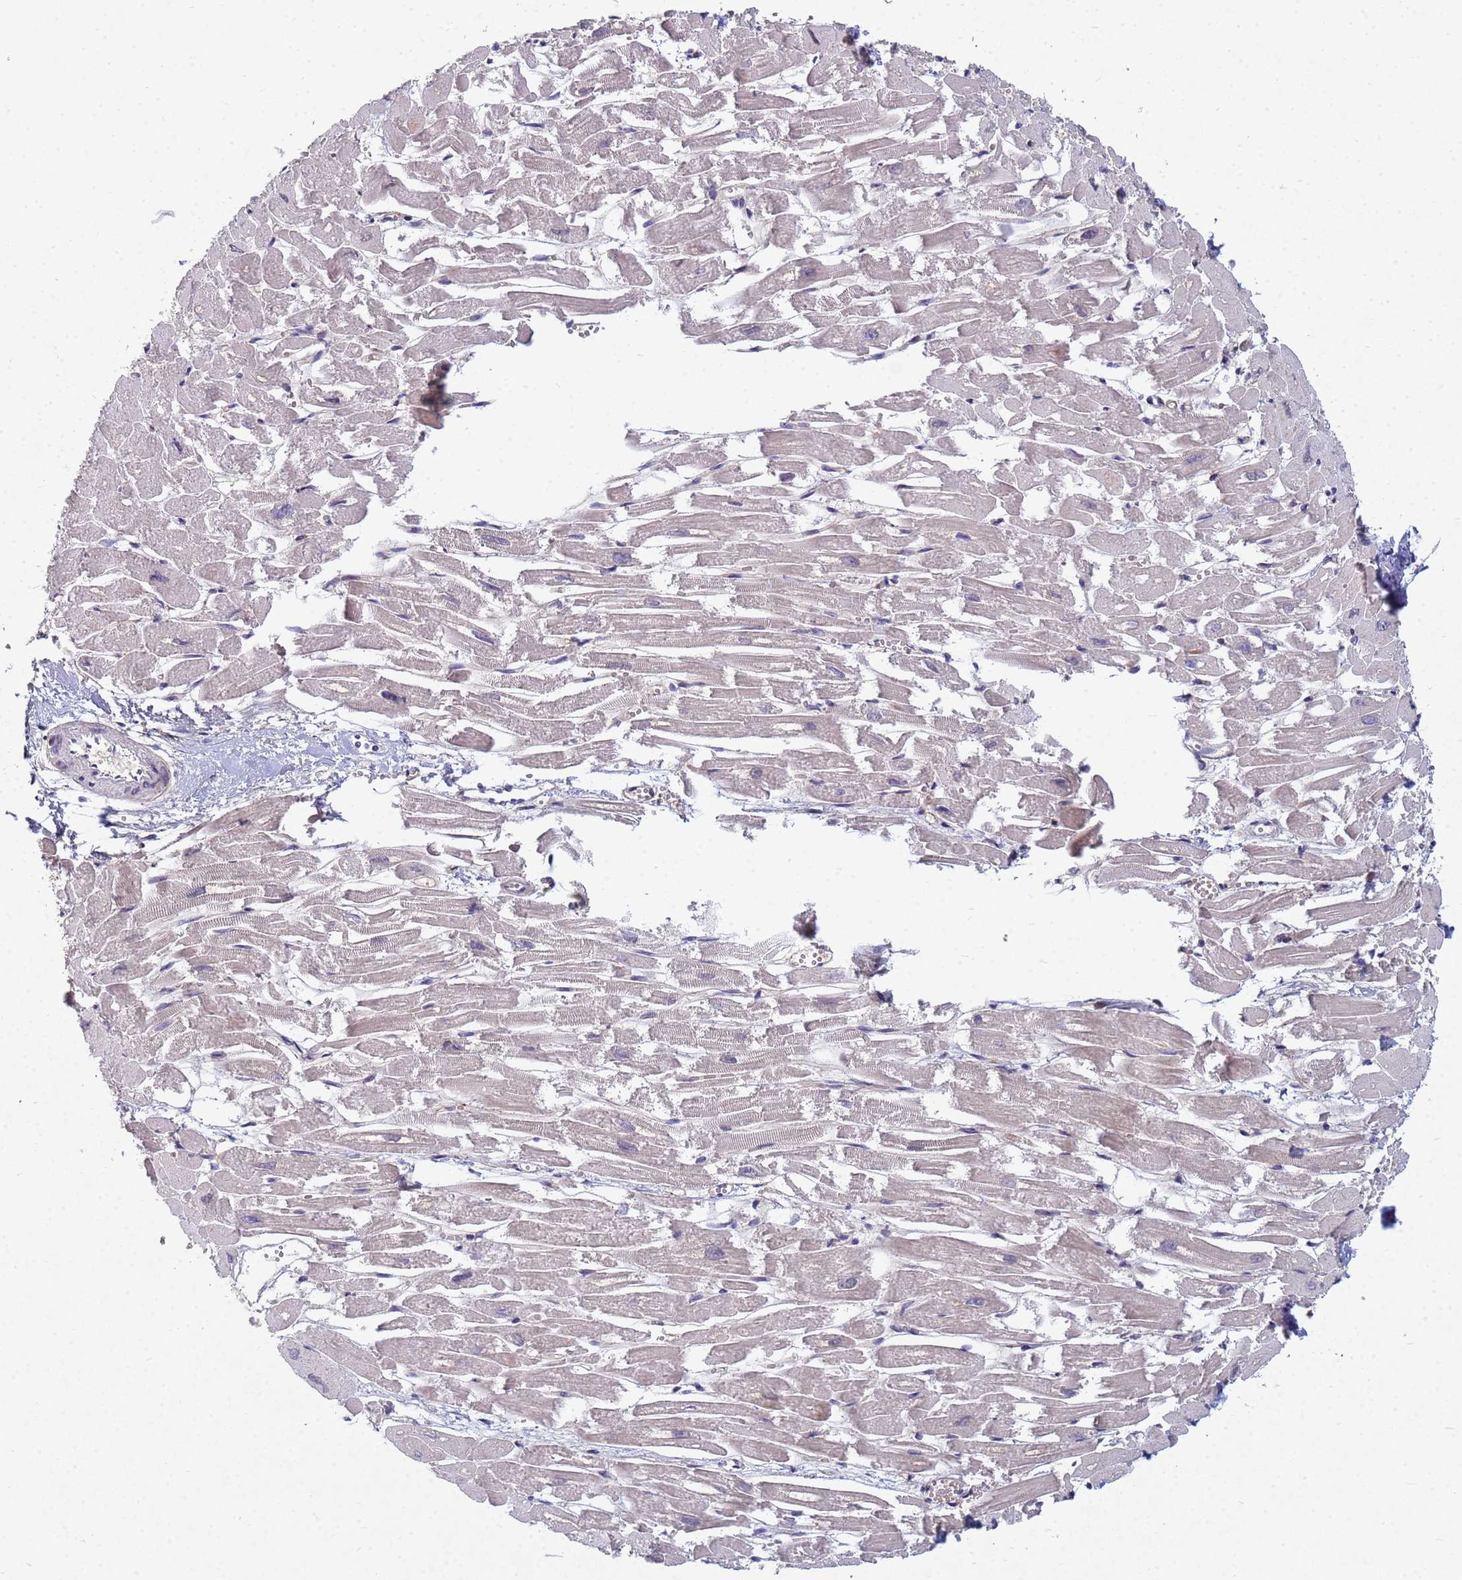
{"staining": {"intensity": "moderate", "quantity": "25%-75%", "location": "cytoplasmic/membranous"}, "tissue": "heart muscle", "cell_type": "Cardiomyocytes", "image_type": "normal", "snomed": [{"axis": "morphology", "description": "Normal tissue, NOS"}, {"axis": "topography", "description": "Heart"}], "caption": "Heart muscle stained with immunohistochemistry (IHC) displays moderate cytoplasmic/membranous staining in approximately 25%-75% of cardiomyocytes.", "gene": "TNPO2", "patient": {"sex": "male", "age": 54}}